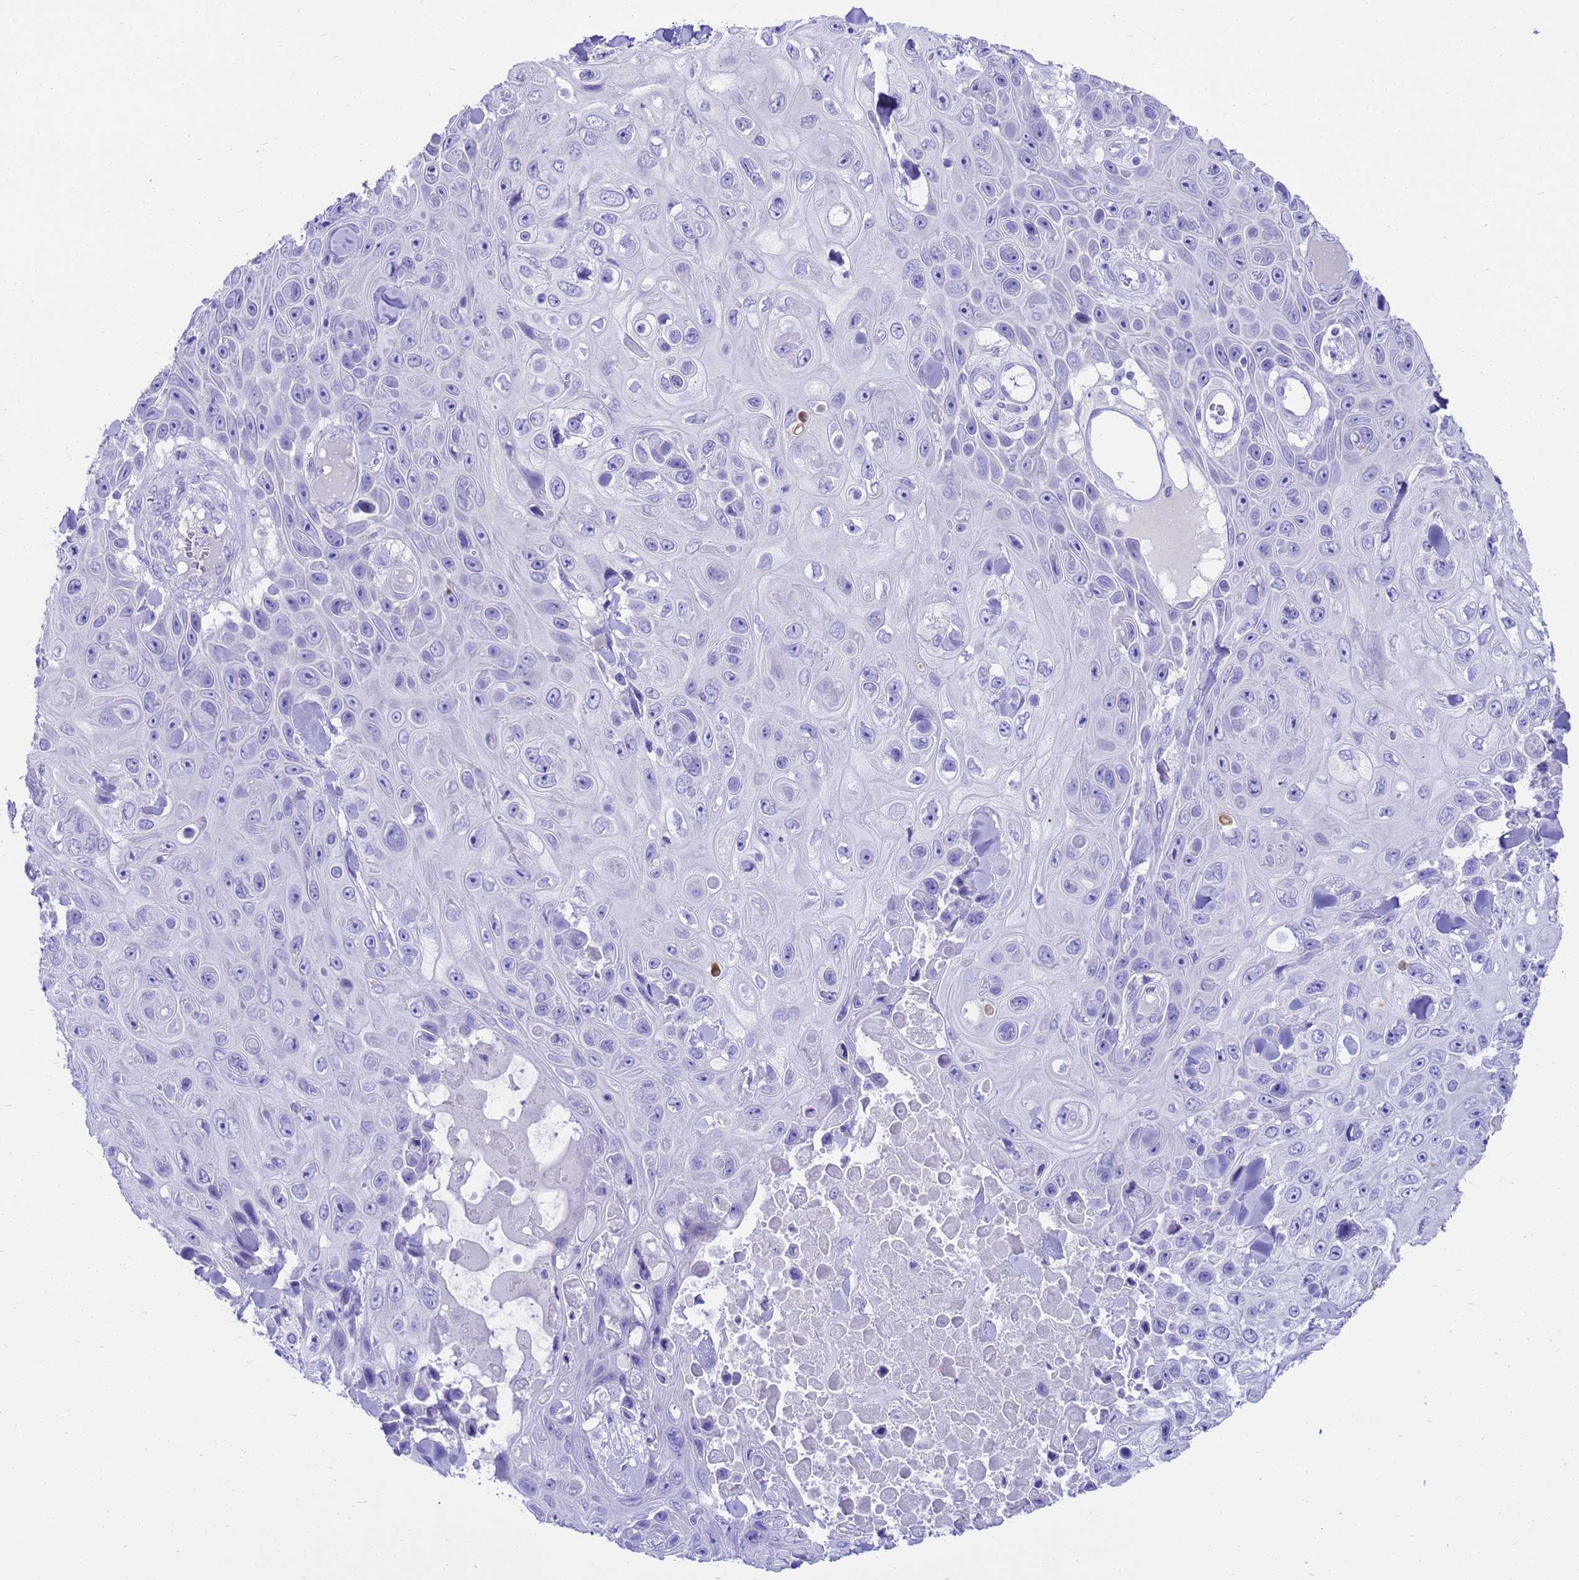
{"staining": {"intensity": "negative", "quantity": "none", "location": "none"}, "tissue": "skin cancer", "cell_type": "Tumor cells", "image_type": "cancer", "snomed": [{"axis": "morphology", "description": "Squamous cell carcinoma, NOS"}, {"axis": "topography", "description": "Skin"}], "caption": "Tumor cells show no significant protein expression in skin cancer (squamous cell carcinoma).", "gene": "MS4A13", "patient": {"sex": "male", "age": 82}}